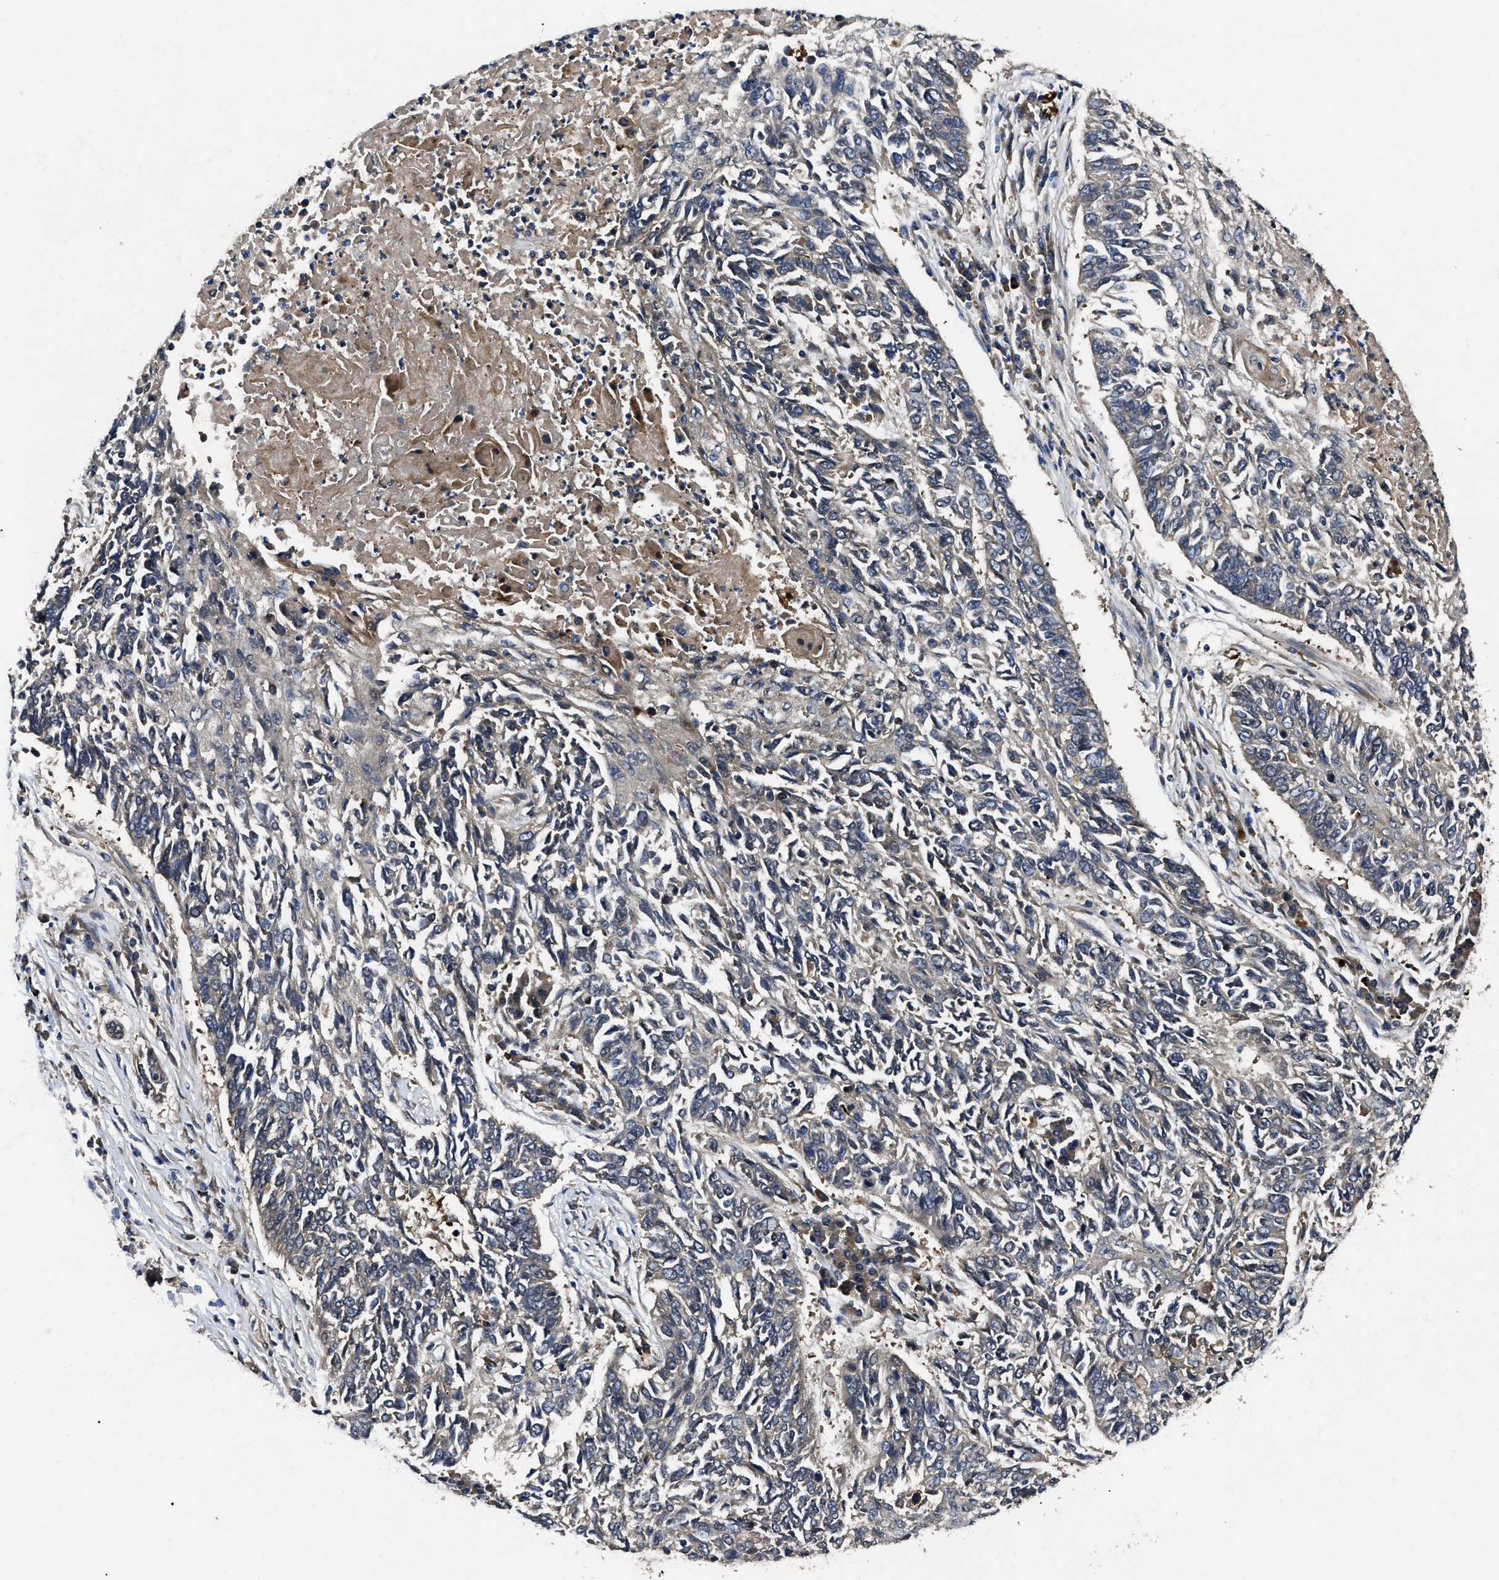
{"staining": {"intensity": "negative", "quantity": "none", "location": "none"}, "tissue": "lung cancer", "cell_type": "Tumor cells", "image_type": "cancer", "snomed": [{"axis": "morphology", "description": "Normal tissue, NOS"}, {"axis": "morphology", "description": "Squamous cell carcinoma, NOS"}, {"axis": "topography", "description": "Cartilage tissue"}, {"axis": "topography", "description": "Bronchus"}, {"axis": "topography", "description": "Lung"}], "caption": "Lung squamous cell carcinoma was stained to show a protein in brown. There is no significant staining in tumor cells.", "gene": "PPWD1", "patient": {"sex": "female", "age": 49}}